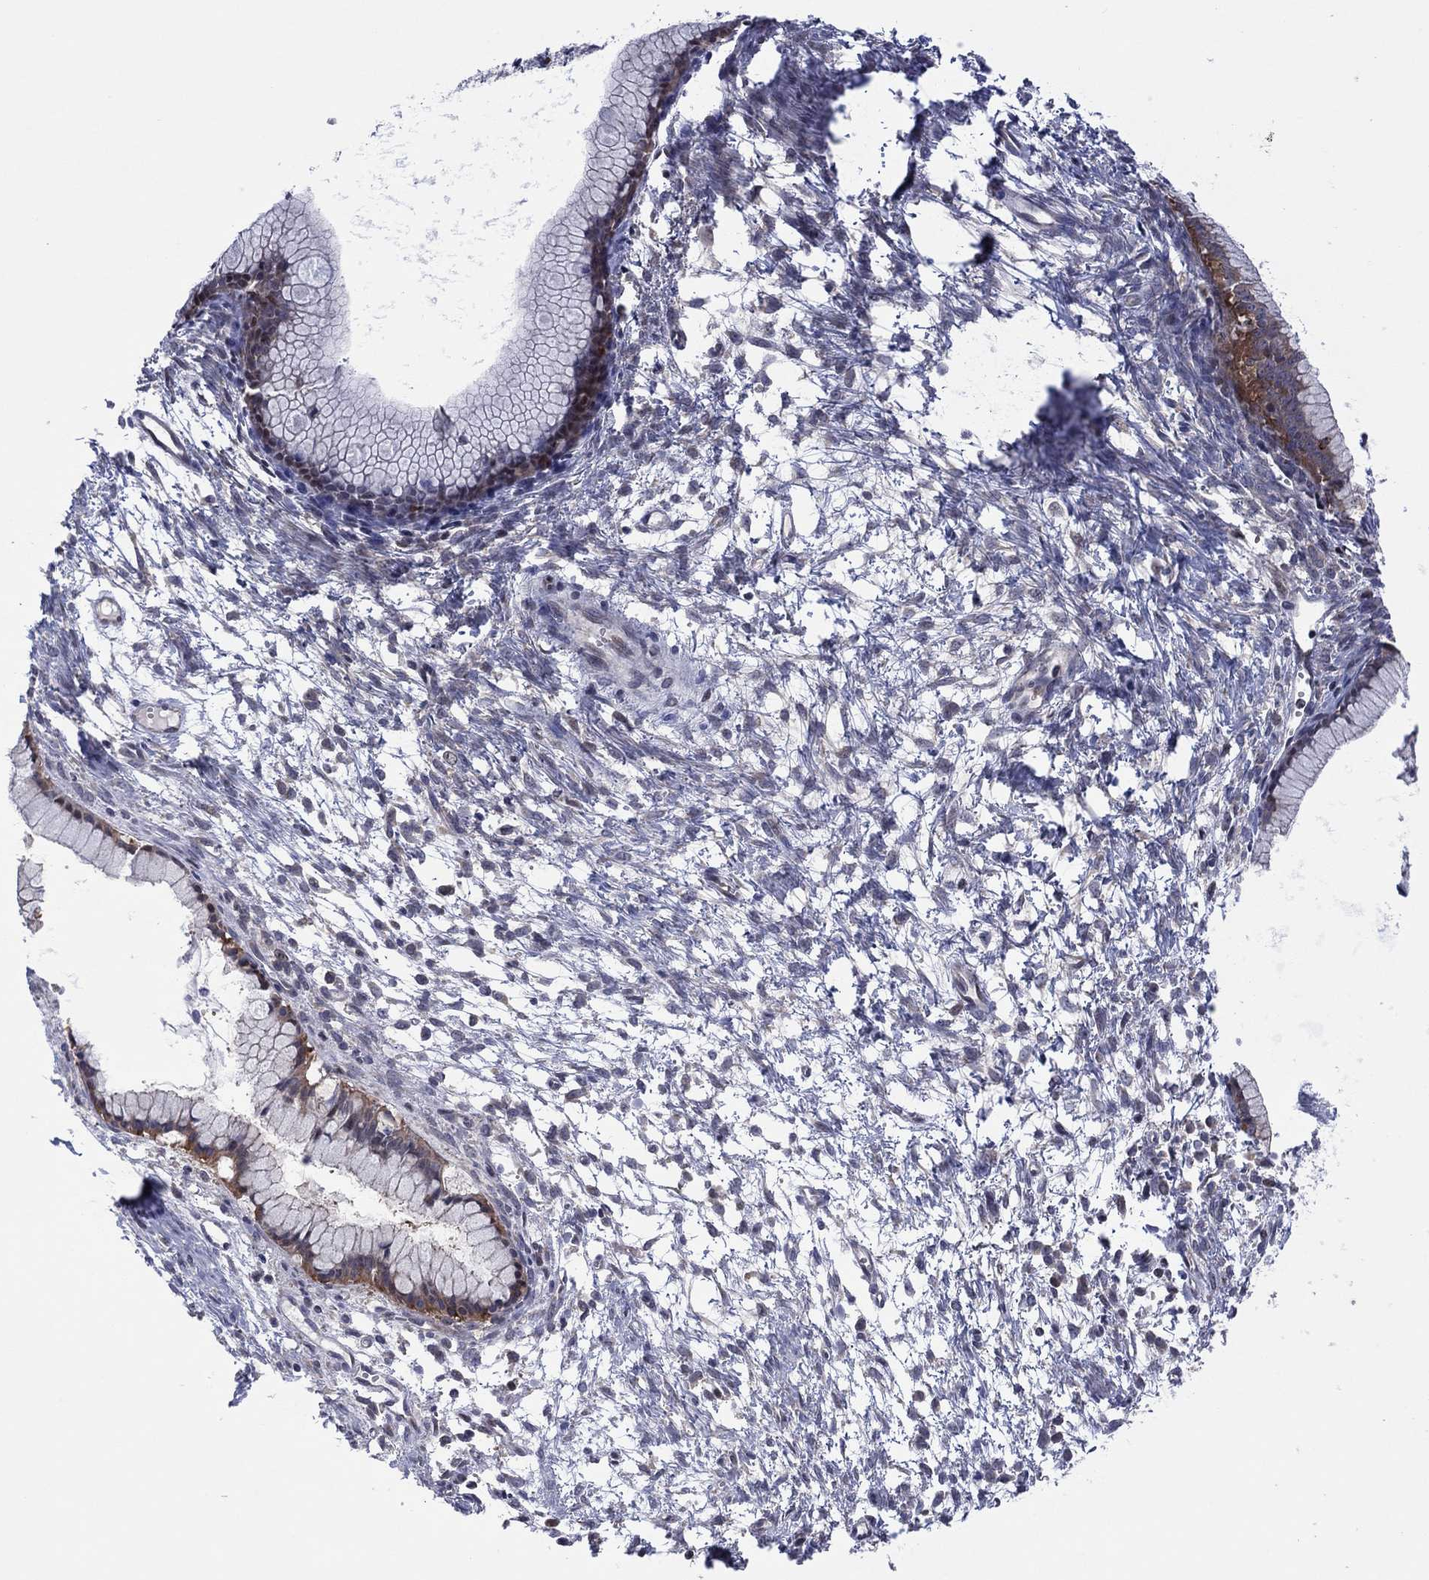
{"staining": {"intensity": "negative", "quantity": "none", "location": "none"}, "tissue": "ovarian cancer", "cell_type": "Tumor cells", "image_type": "cancer", "snomed": [{"axis": "morphology", "description": "Cystadenocarcinoma, mucinous, NOS"}, {"axis": "topography", "description": "Ovary"}], "caption": "This is an immunohistochemistry micrograph of ovarian cancer. There is no positivity in tumor cells.", "gene": "PIDD1", "patient": {"sex": "female", "age": 41}}